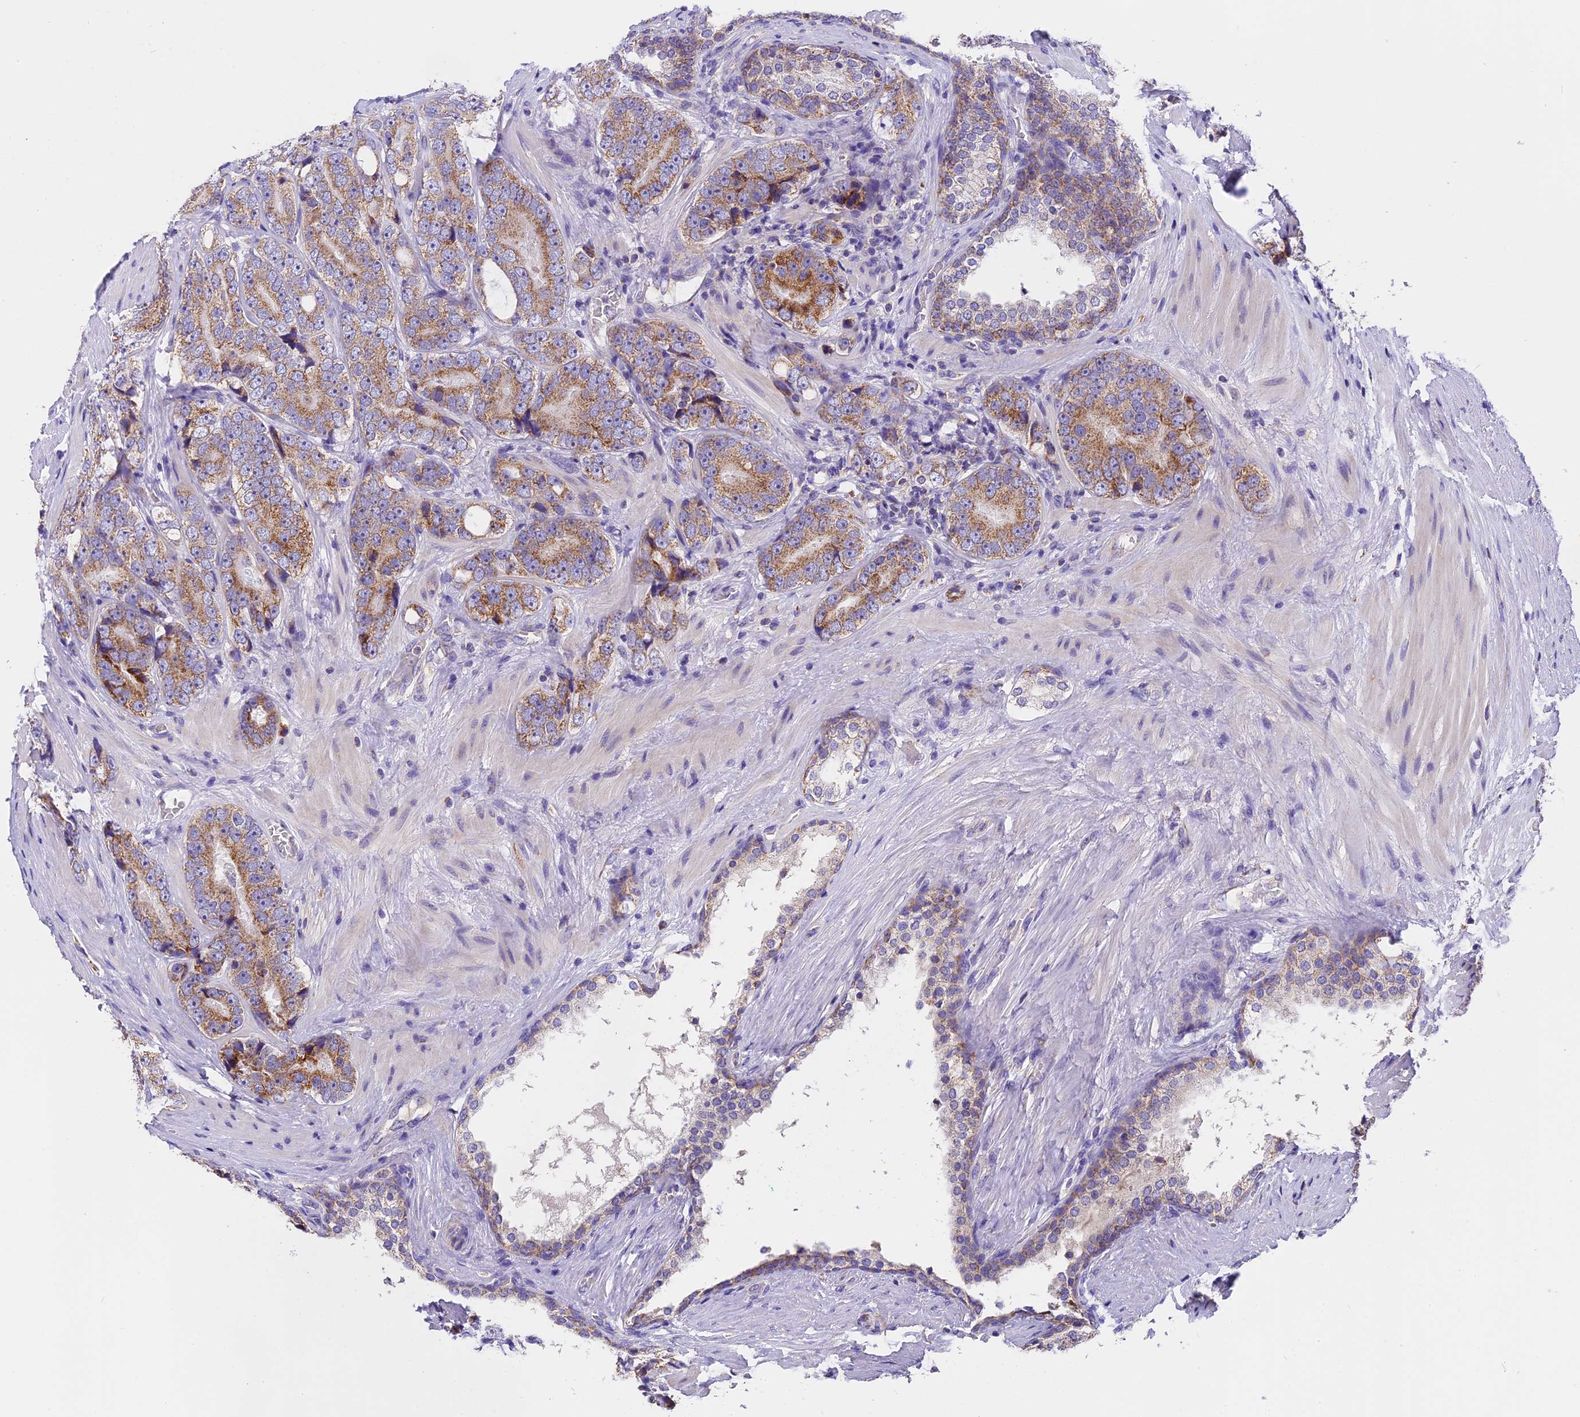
{"staining": {"intensity": "moderate", "quantity": ">75%", "location": "cytoplasmic/membranous"}, "tissue": "prostate cancer", "cell_type": "Tumor cells", "image_type": "cancer", "snomed": [{"axis": "morphology", "description": "Adenocarcinoma, High grade"}, {"axis": "topography", "description": "Prostate"}], "caption": "Prostate cancer (adenocarcinoma (high-grade)) stained with a brown dye reveals moderate cytoplasmic/membranous positive expression in approximately >75% of tumor cells.", "gene": "MGME1", "patient": {"sex": "male", "age": 56}}